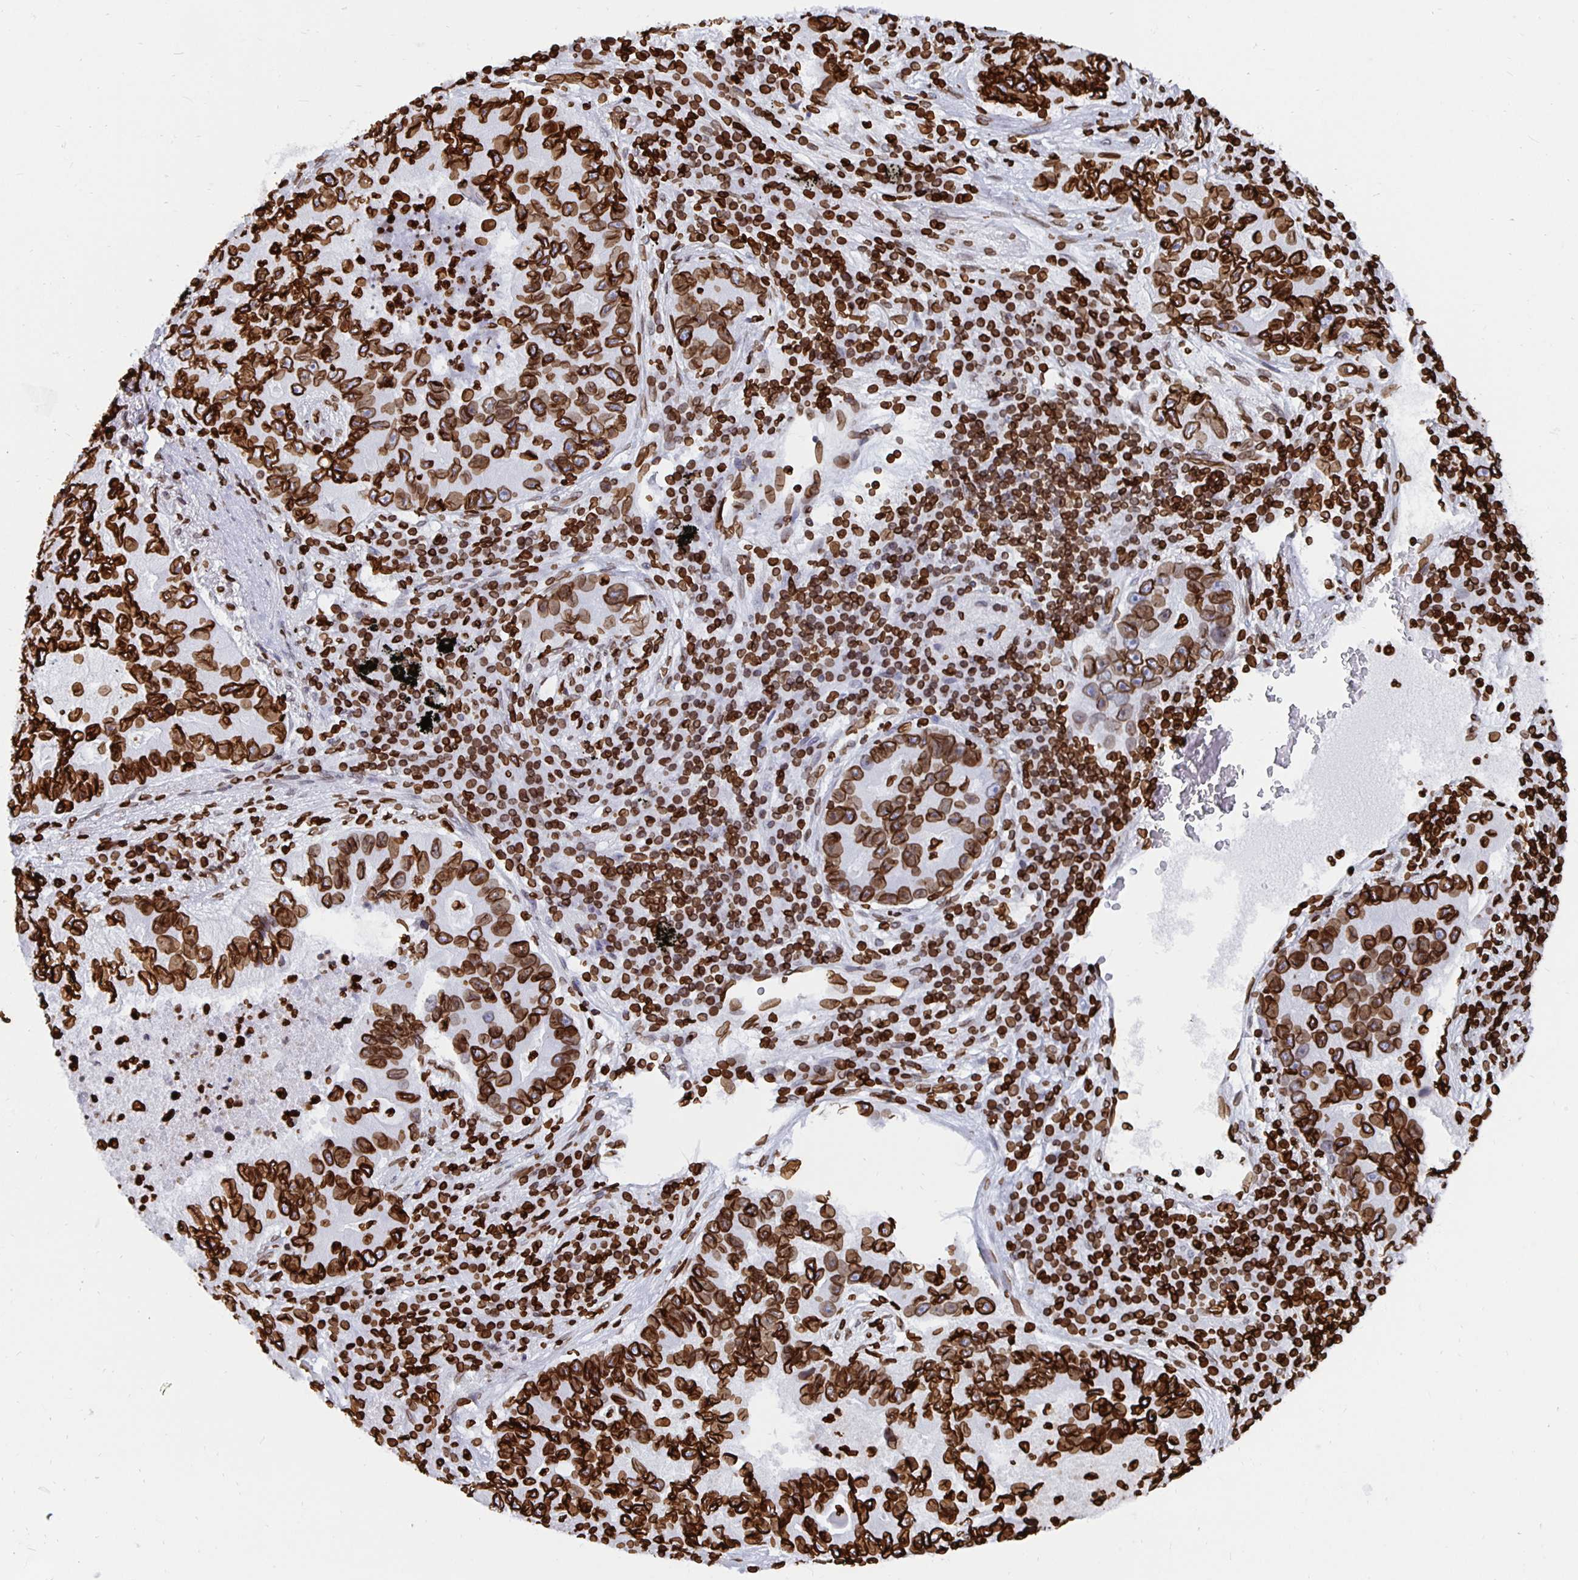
{"staining": {"intensity": "strong", "quantity": ">75%", "location": "cytoplasmic/membranous,nuclear"}, "tissue": "lung cancer", "cell_type": "Tumor cells", "image_type": "cancer", "snomed": [{"axis": "morphology", "description": "Adenocarcinoma, NOS"}, {"axis": "morphology", "description": "Adenocarcinoma, metastatic, NOS"}, {"axis": "topography", "description": "Lymph node"}, {"axis": "topography", "description": "Lung"}], "caption": "Tumor cells demonstrate strong cytoplasmic/membranous and nuclear positivity in approximately >75% of cells in metastatic adenocarcinoma (lung).", "gene": "LMNB1", "patient": {"sex": "female", "age": 54}}